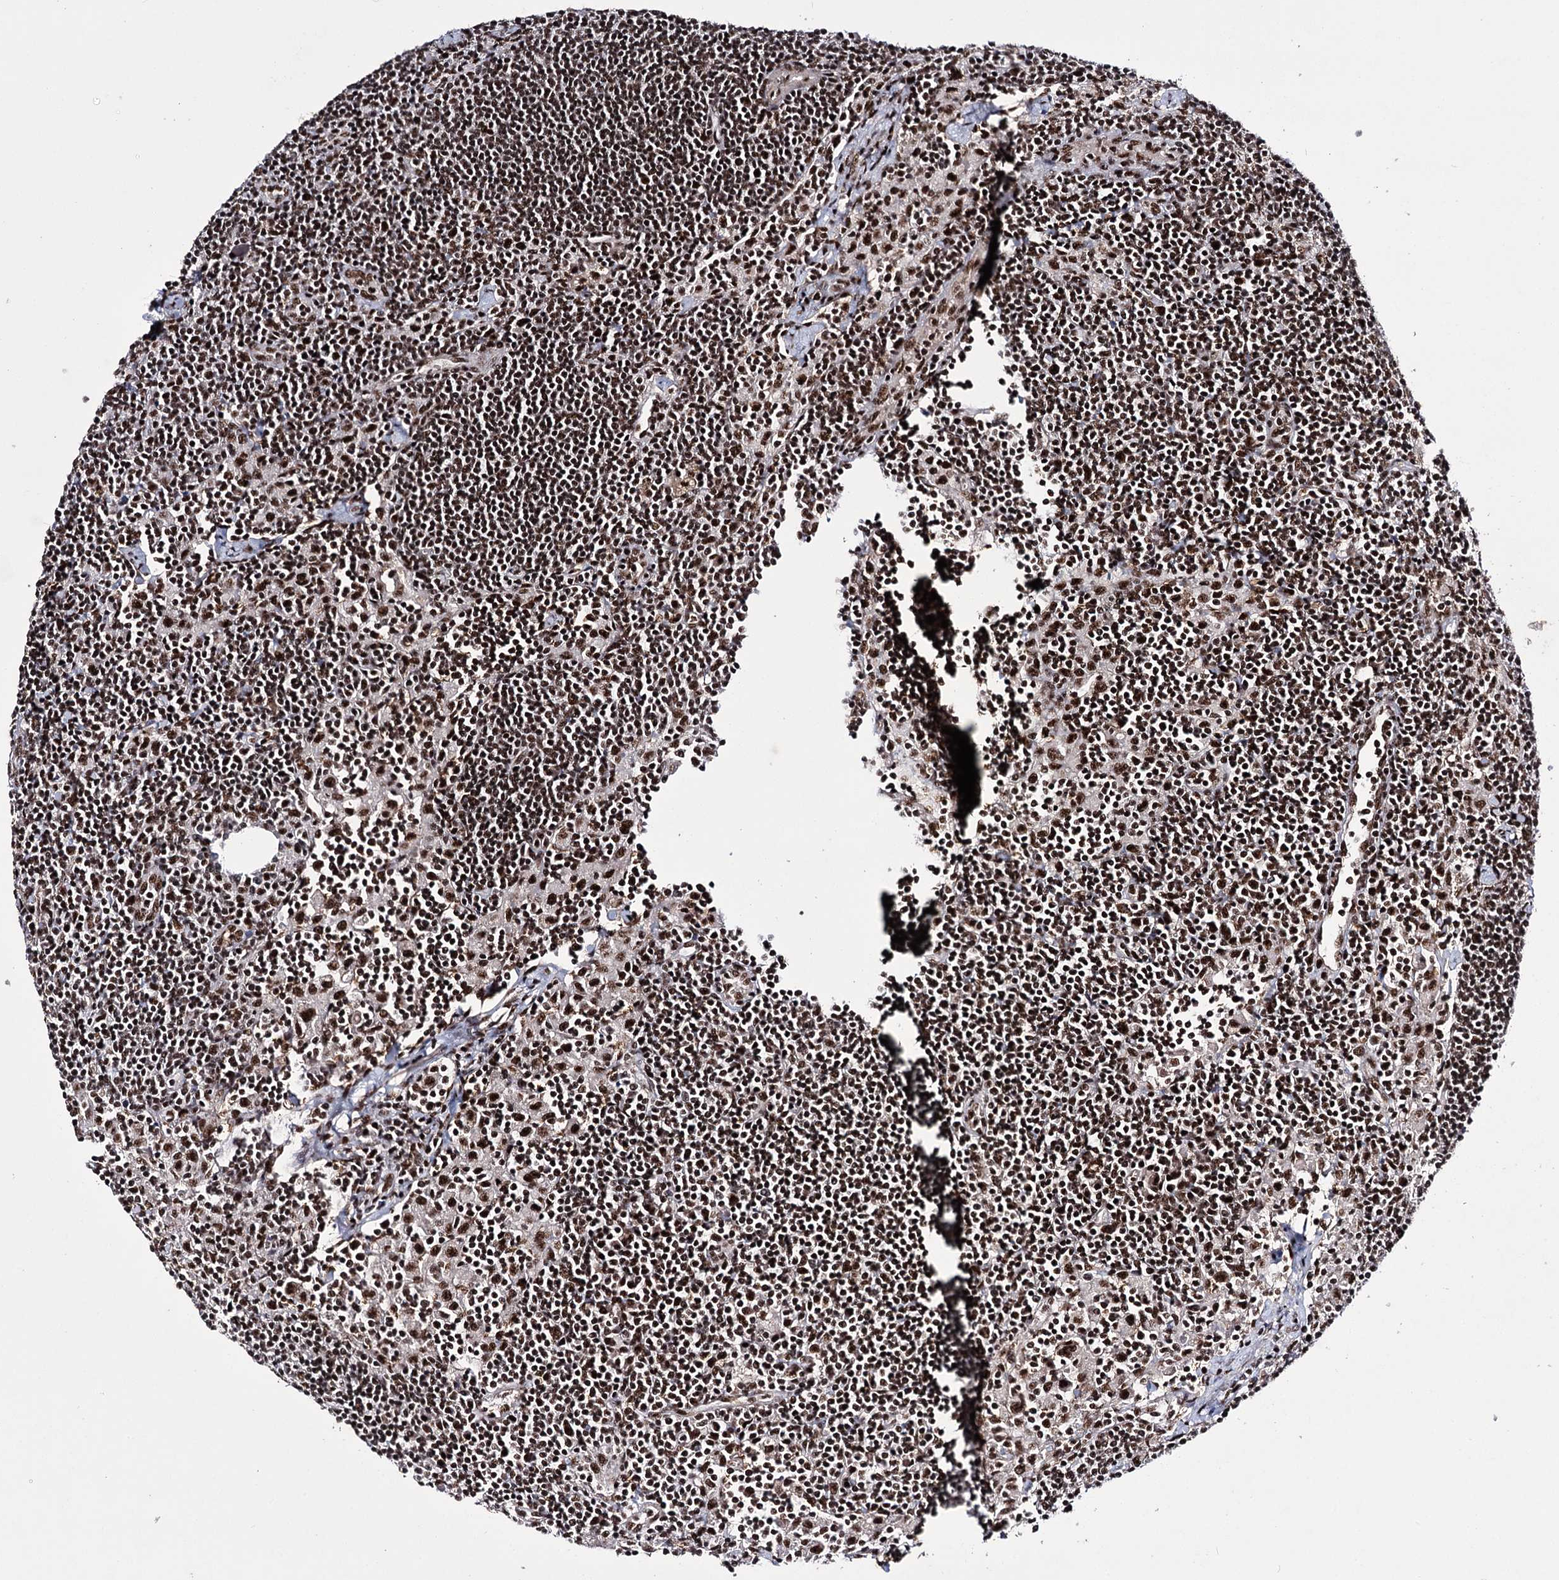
{"staining": {"intensity": "strong", "quantity": ">75%", "location": "nuclear"}, "tissue": "lymph node", "cell_type": "Germinal center cells", "image_type": "normal", "snomed": [{"axis": "morphology", "description": "Normal tissue, NOS"}, {"axis": "topography", "description": "Lymph node"}], "caption": "A brown stain labels strong nuclear positivity of a protein in germinal center cells of normal human lymph node. Using DAB (3,3'-diaminobenzidine) (brown) and hematoxylin (blue) stains, captured at high magnification using brightfield microscopy.", "gene": "PRPF40A", "patient": {"sex": "male", "age": 24}}